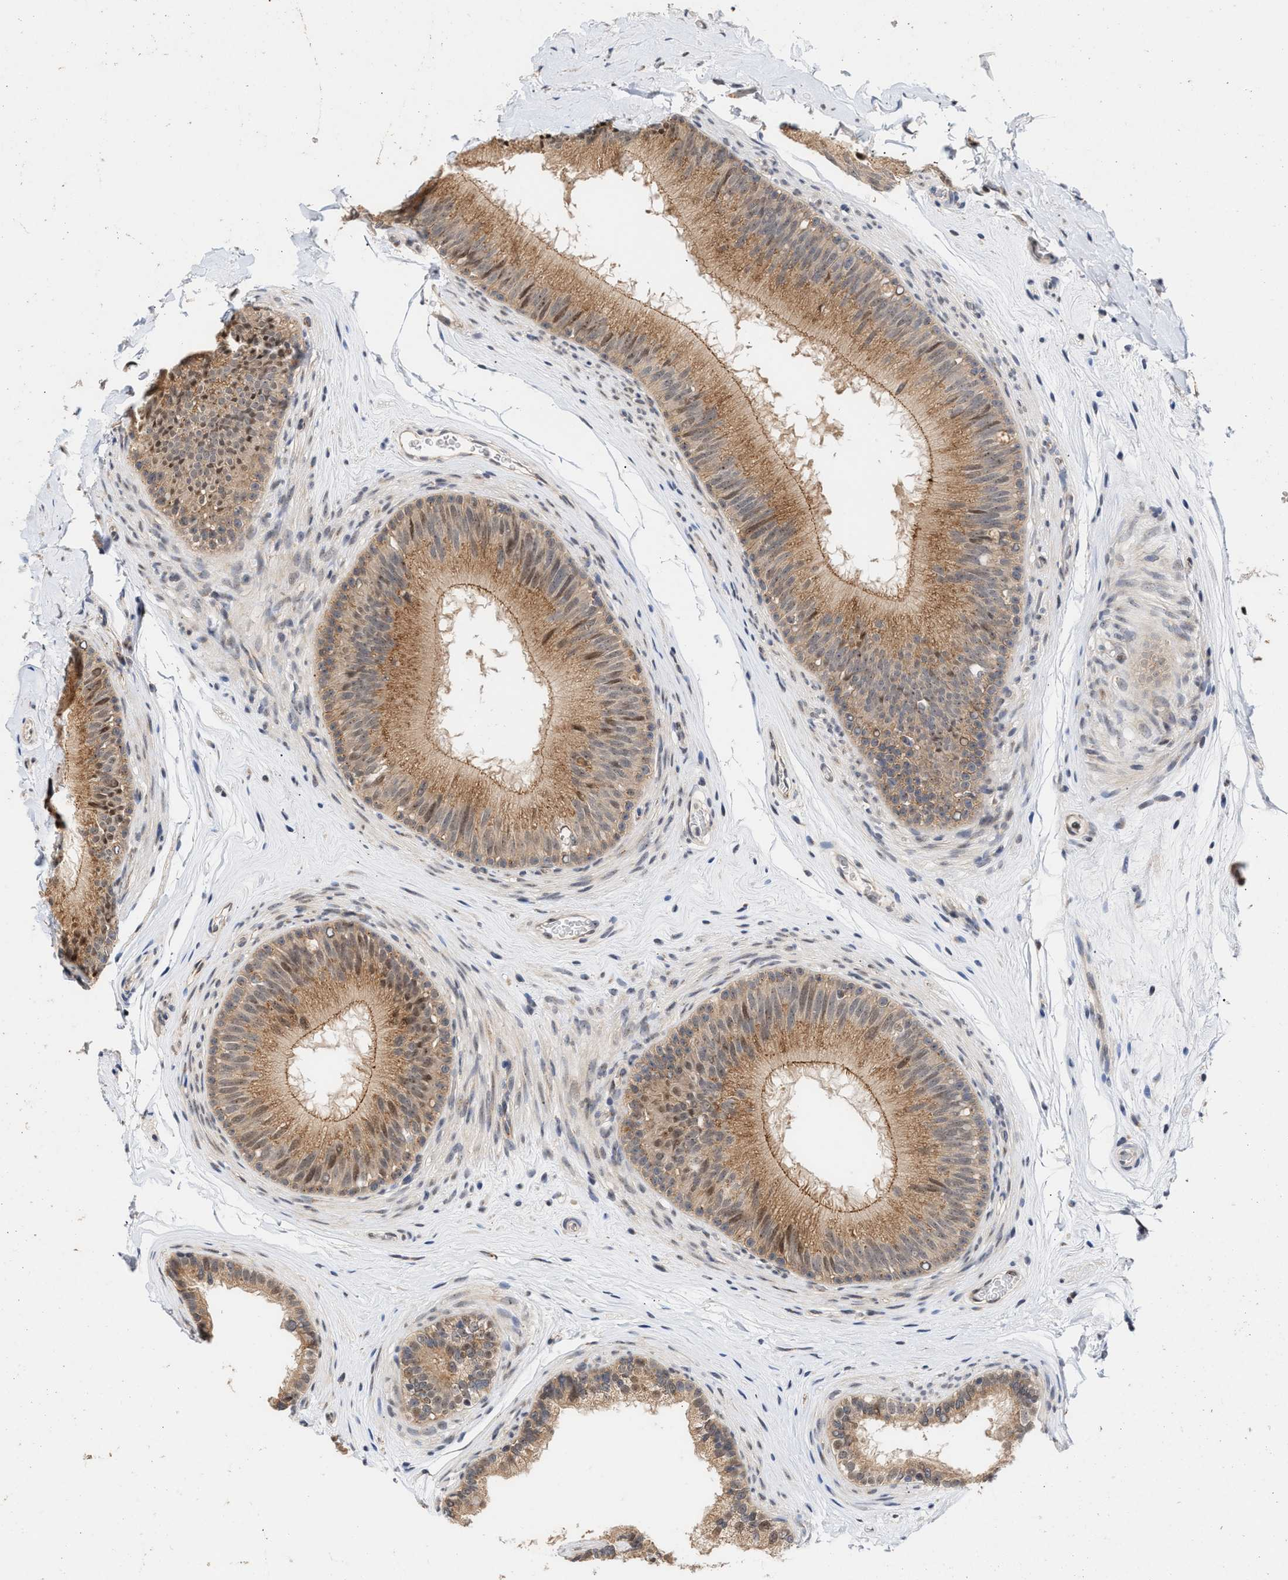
{"staining": {"intensity": "moderate", "quantity": ">75%", "location": "cytoplasmic/membranous"}, "tissue": "epididymis", "cell_type": "Glandular cells", "image_type": "normal", "snomed": [{"axis": "morphology", "description": "Normal tissue, NOS"}, {"axis": "topography", "description": "Testis"}, {"axis": "topography", "description": "Epididymis"}], "caption": "Epididymis stained with a brown dye shows moderate cytoplasmic/membranous positive positivity in about >75% of glandular cells.", "gene": "MKNK2", "patient": {"sex": "male", "age": 36}}